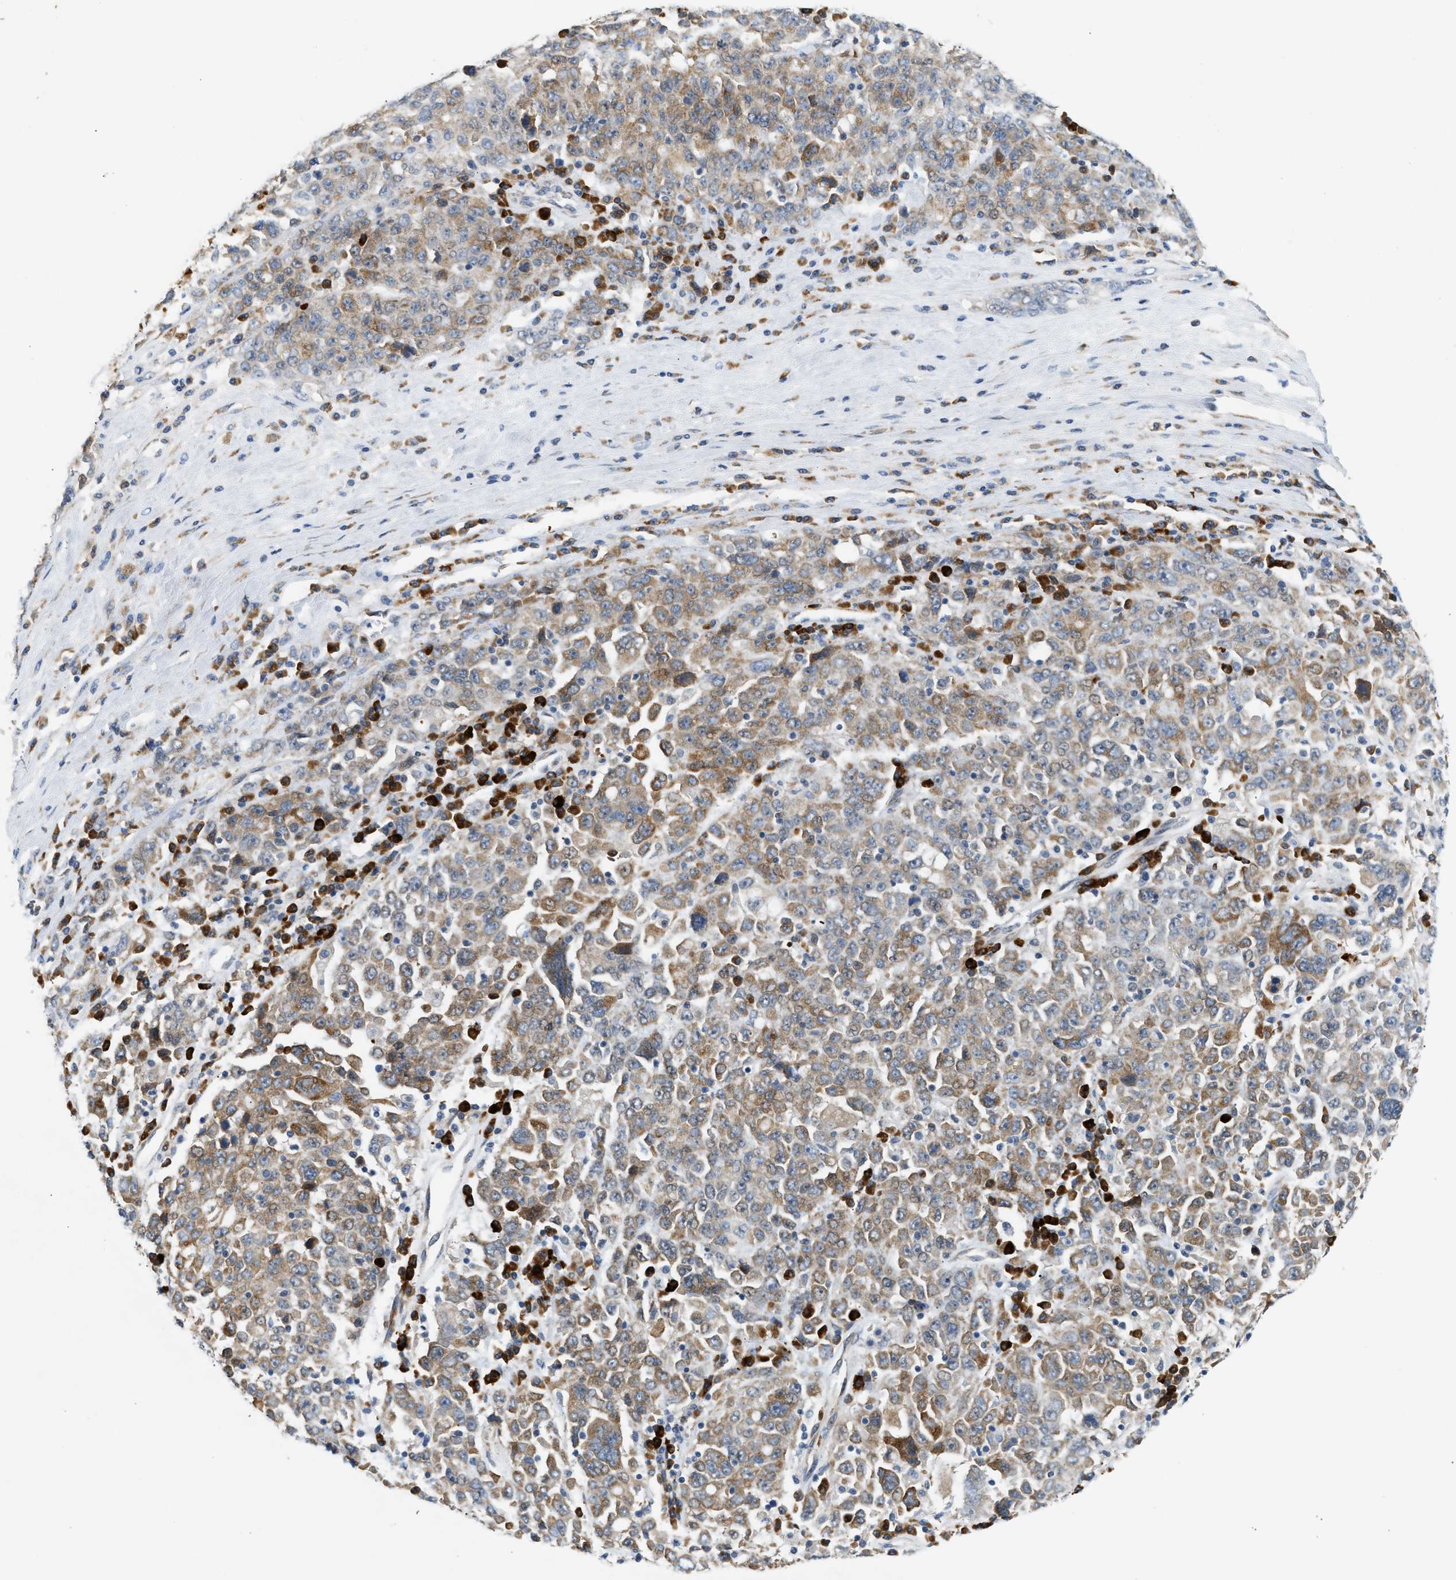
{"staining": {"intensity": "moderate", "quantity": ">75%", "location": "cytoplasmic/membranous"}, "tissue": "ovarian cancer", "cell_type": "Tumor cells", "image_type": "cancer", "snomed": [{"axis": "morphology", "description": "Carcinoma, endometroid"}, {"axis": "topography", "description": "Ovary"}], "caption": "Human endometroid carcinoma (ovarian) stained for a protein (brown) shows moderate cytoplasmic/membranous positive positivity in about >75% of tumor cells.", "gene": "KCNC2", "patient": {"sex": "female", "age": 62}}